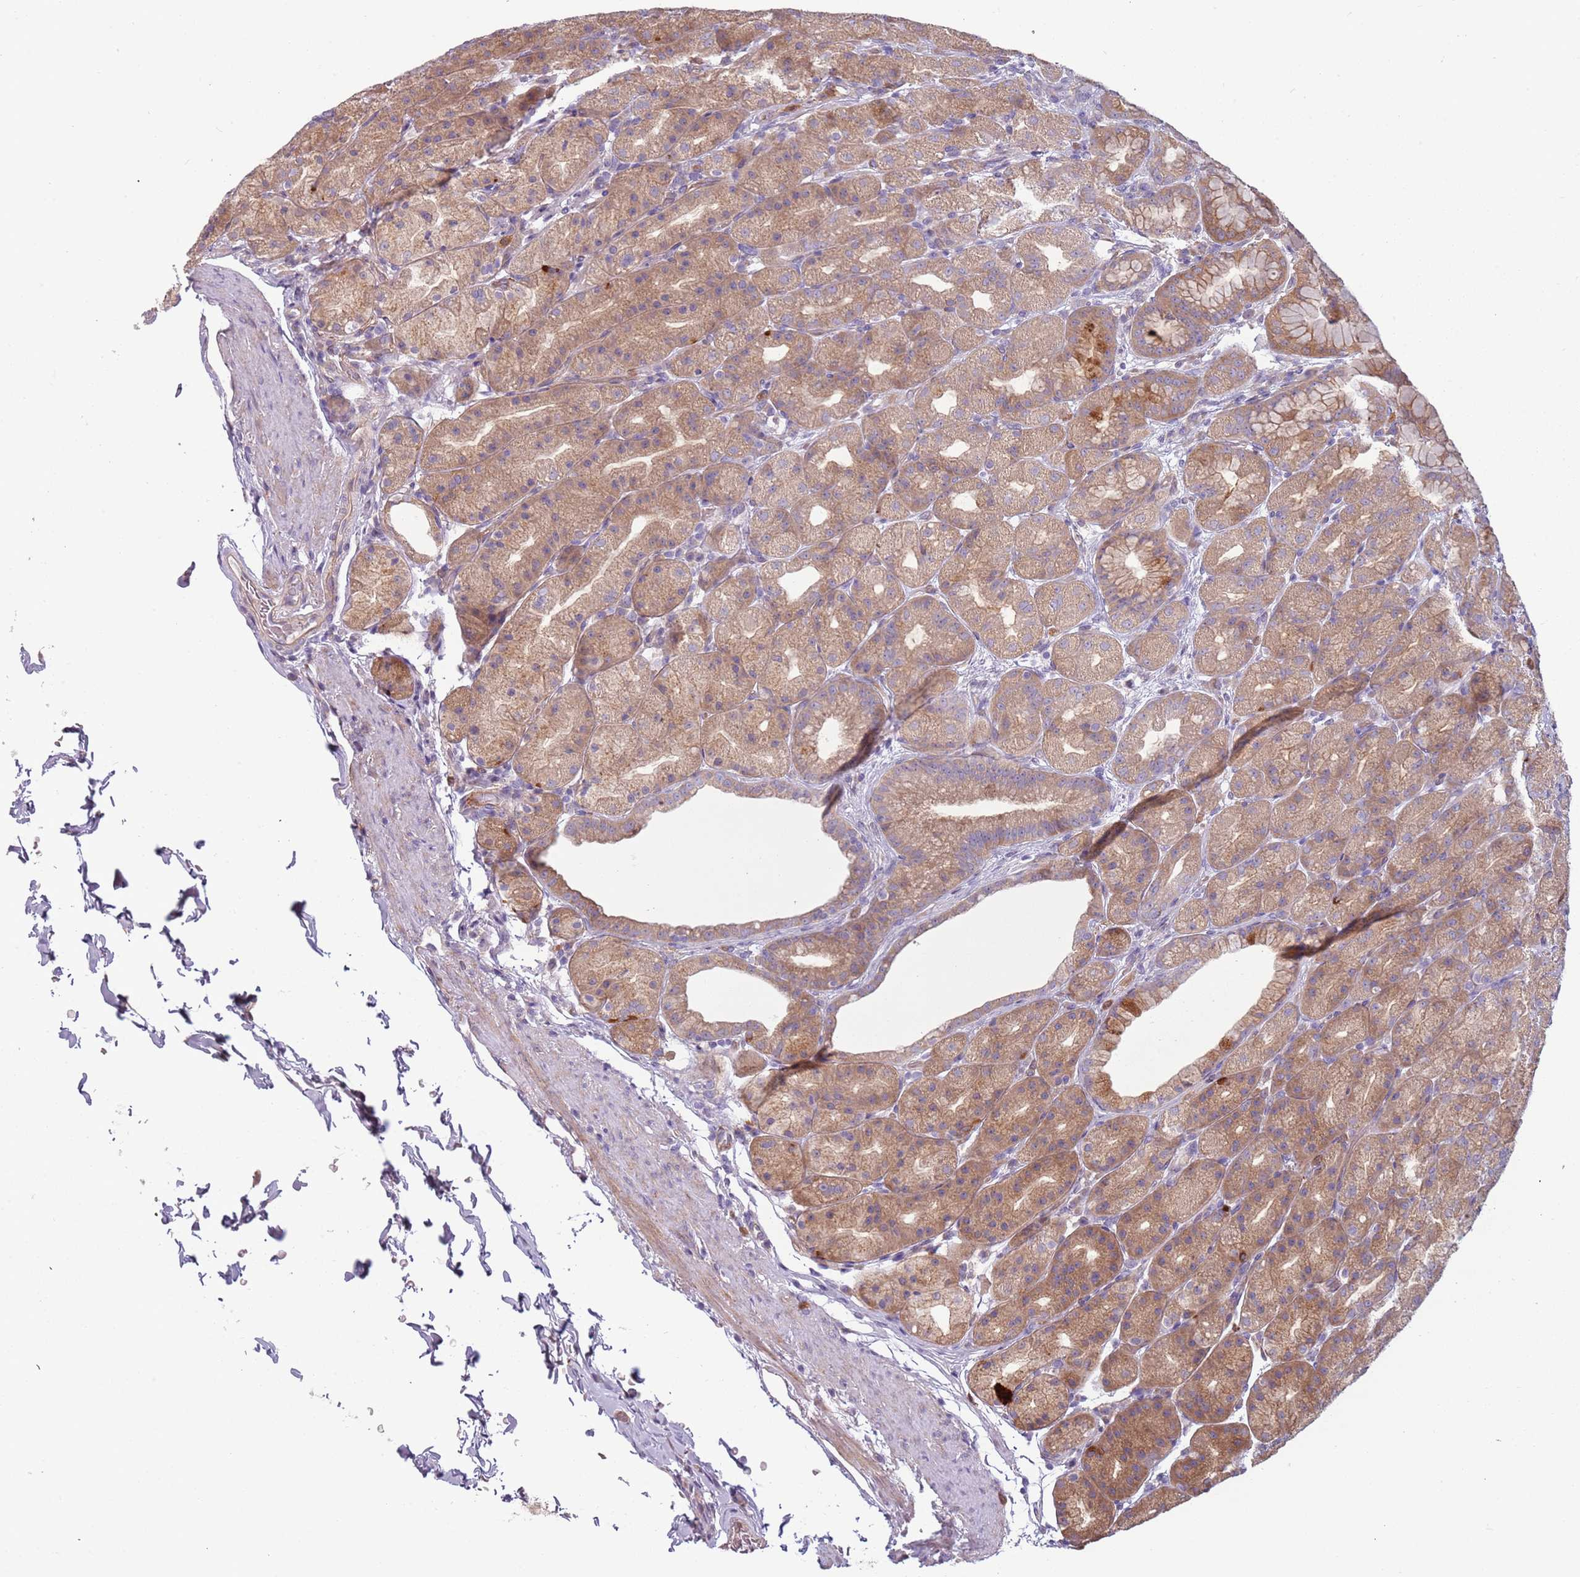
{"staining": {"intensity": "moderate", "quantity": ">75%", "location": "cytoplasmic/membranous"}, "tissue": "stomach", "cell_type": "Glandular cells", "image_type": "normal", "snomed": [{"axis": "morphology", "description": "Normal tissue, NOS"}, {"axis": "topography", "description": "Stomach, upper"}, {"axis": "topography", "description": "Stomach"}], "caption": "A medium amount of moderate cytoplasmic/membranous expression is identified in approximately >75% of glandular cells in normal stomach.", "gene": "NADK", "patient": {"sex": "male", "age": 68}}